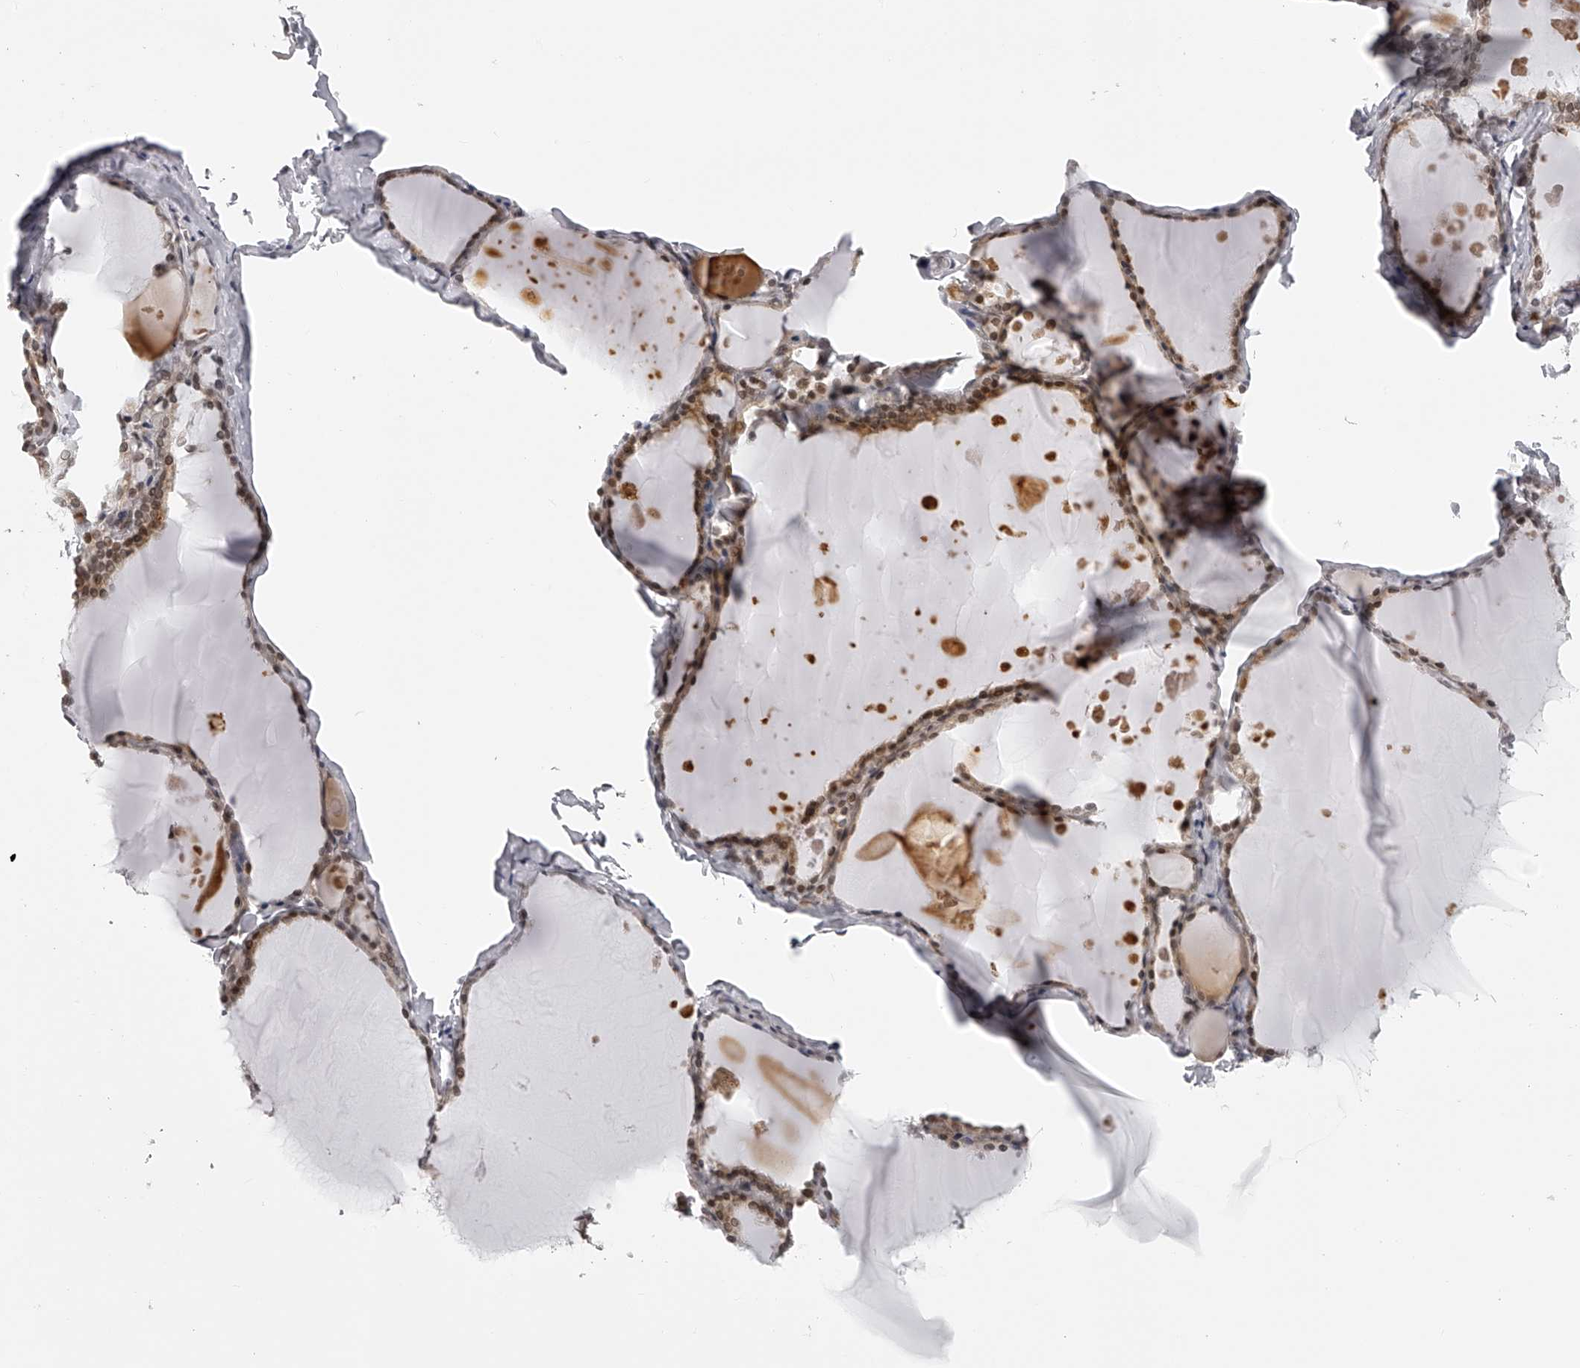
{"staining": {"intensity": "weak", "quantity": "25%-75%", "location": "cytoplasmic/membranous,nuclear"}, "tissue": "thyroid gland", "cell_type": "Glandular cells", "image_type": "normal", "snomed": [{"axis": "morphology", "description": "Normal tissue, NOS"}, {"axis": "topography", "description": "Thyroid gland"}], "caption": "An image of human thyroid gland stained for a protein displays weak cytoplasmic/membranous,nuclear brown staining in glandular cells. The staining was performed using DAB (3,3'-diaminobenzidine) to visualize the protein expression in brown, while the nuclei were stained in blue with hematoxylin (Magnification: 20x).", "gene": "ODF2L", "patient": {"sex": "male", "age": 56}}